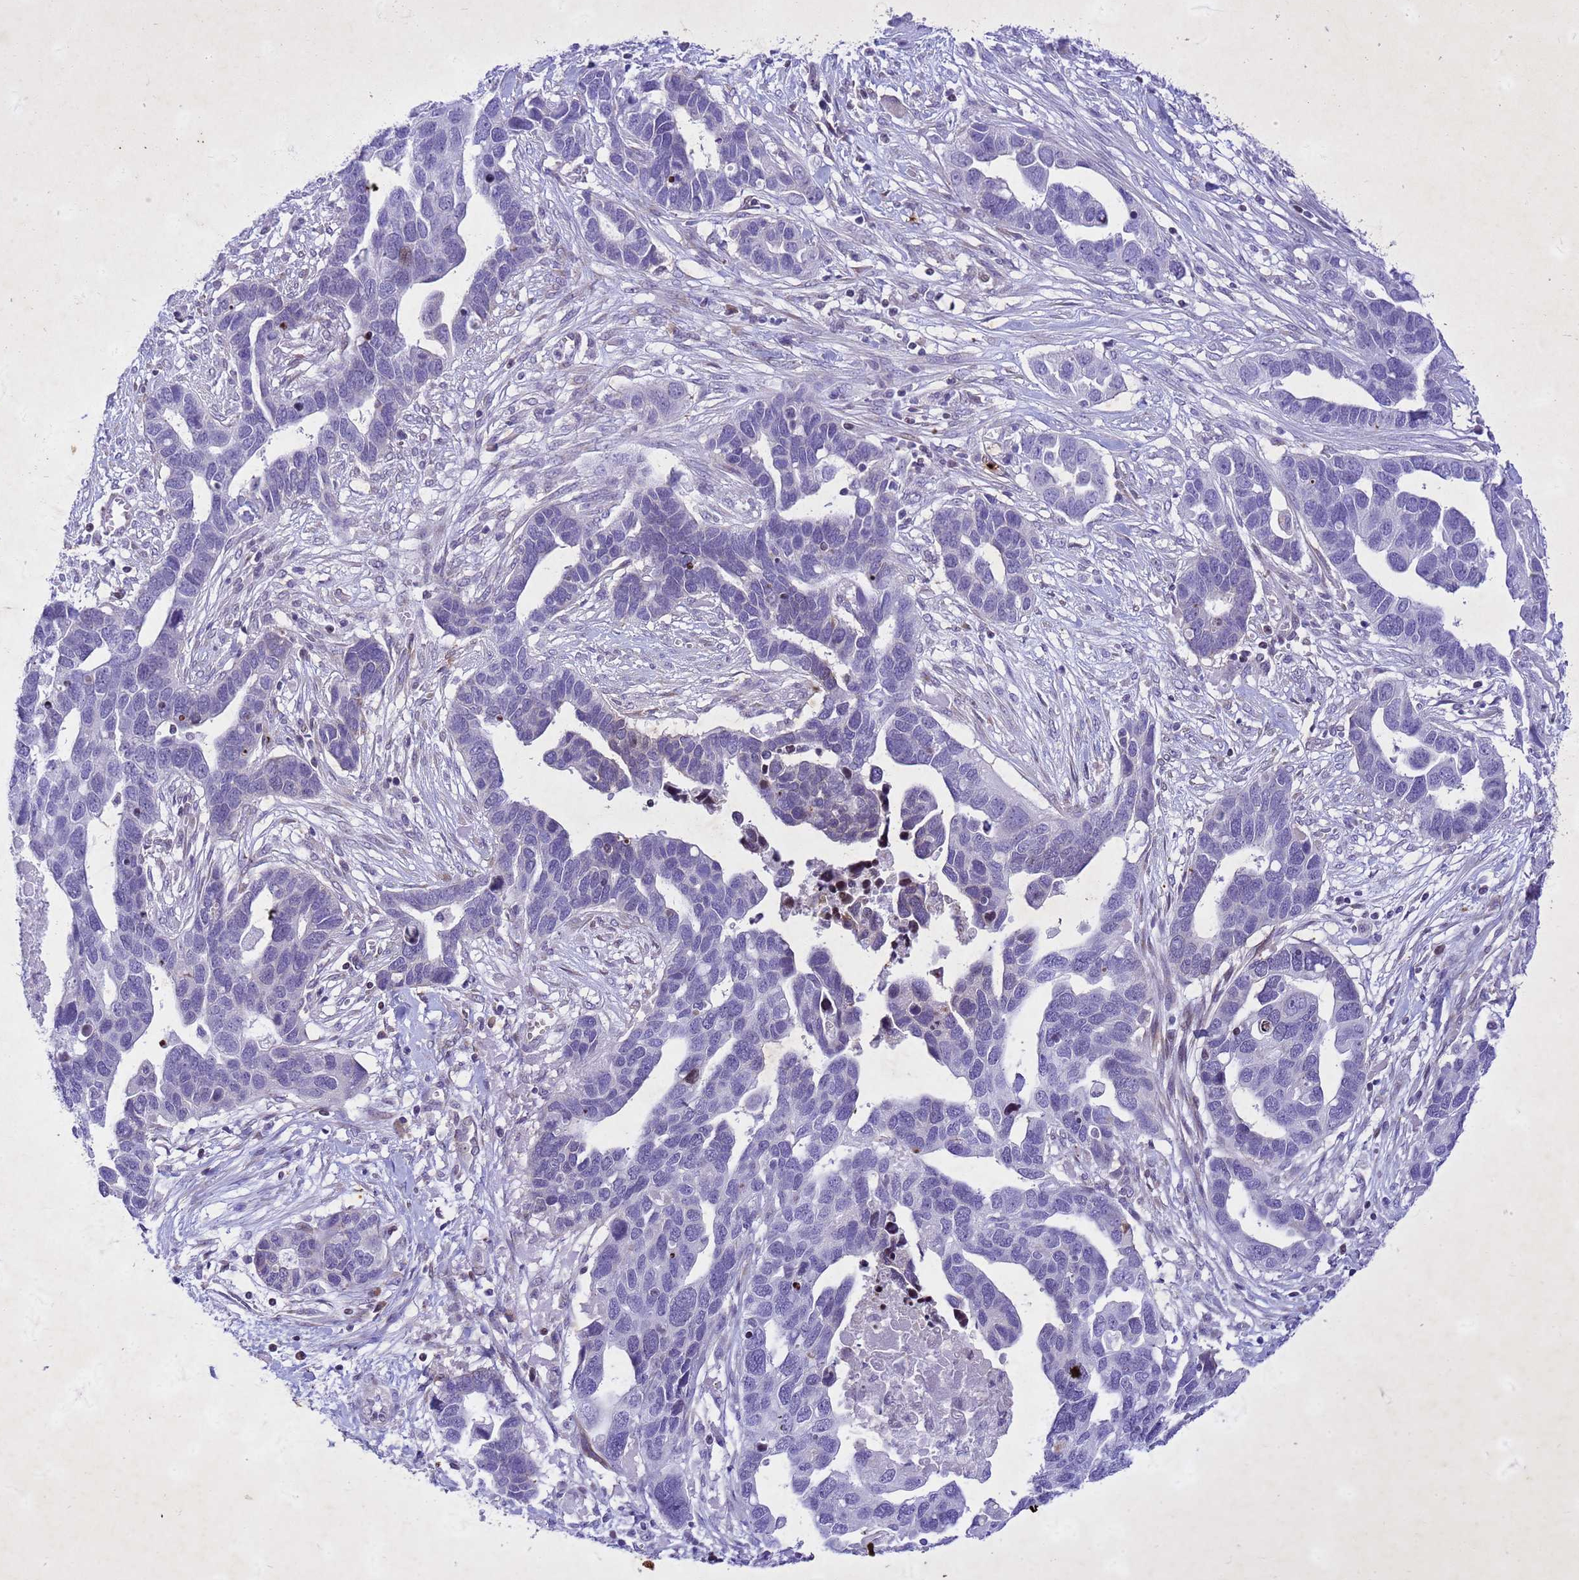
{"staining": {"intensity": "negative", "quantity": "none", "location": "none"}, "tissue": "ovarian cancer", "cell_type": "Tumor cells", "image_type": "cancer", "snomed": [{"axis": "morphology", "description": "Cystadenocarcinoma, serous, NOS"}, {"axis": "topography", "description": "Ovary"}], "caption": "The histopathology image shows no staining of tumor cells in ovarian serous cystadenocarcinoma.", "gene": "COPS9", "patient": {"sex": "female", "age": 54}}